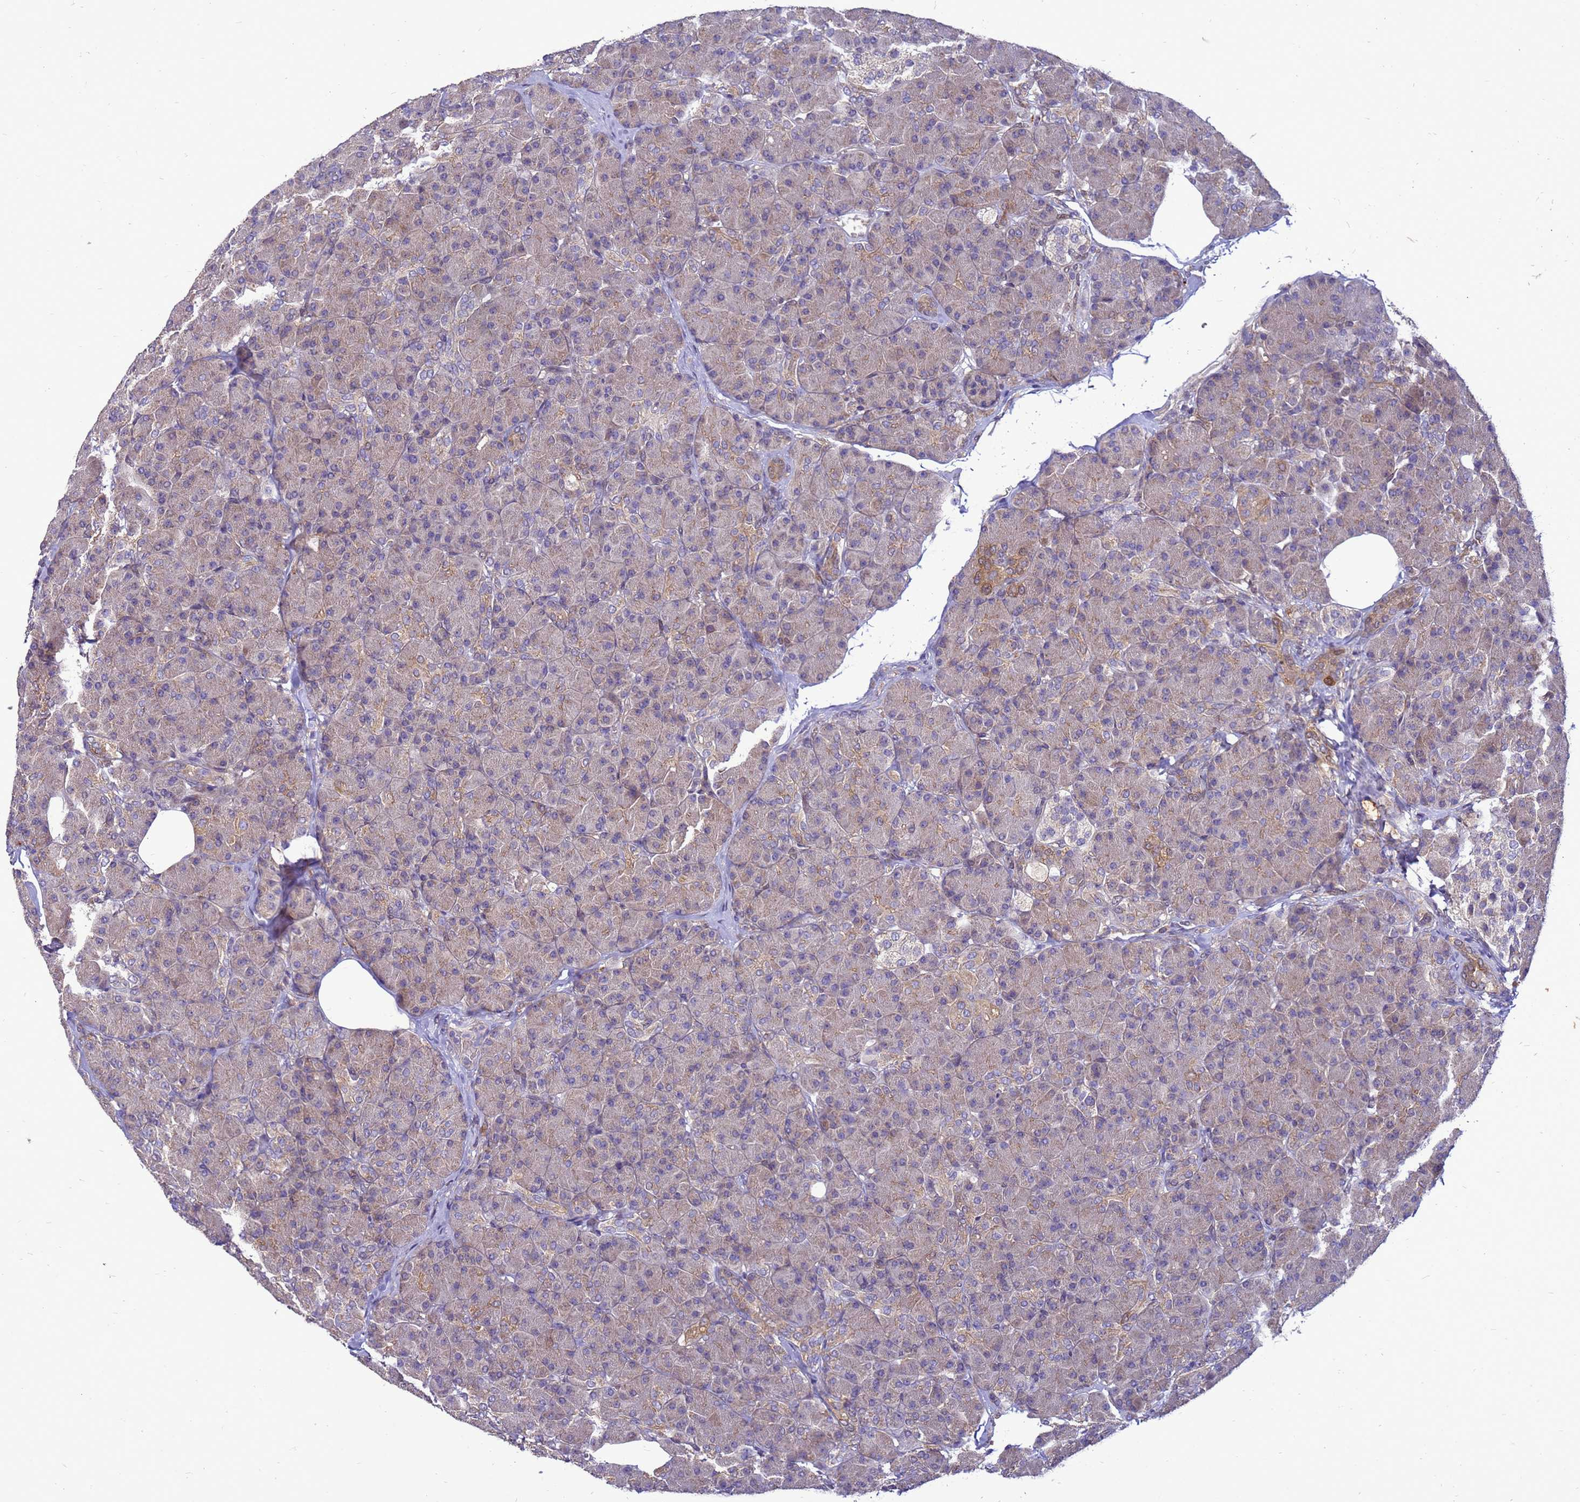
{"staining": {"intensity": "moderate", "quantity": "25%-75%", "location": "cytoplasmic/membranous"}, "tissue": "pancreas", "cell_type": "Exocrine glandular cells", "image_type": "normal", "snomed": [{"axis": "morphology", "description": "Normal tissue, NOS"}, {"axis": "topography", "description": "Pancreas"}], "caption": "High-magnification brightfield microscopy of normal pancreas stained with DAB (3,3'-diaminobenzidine) (brown) and counterstained with hematoxylin (blue). exocrine glandular cells exhibit moderate cytoplasmic/membranous expression is seen in about25%-75% of cells.", "gene": "EIF4EBP3", "patient": {"sex": "female", "age": 43}}